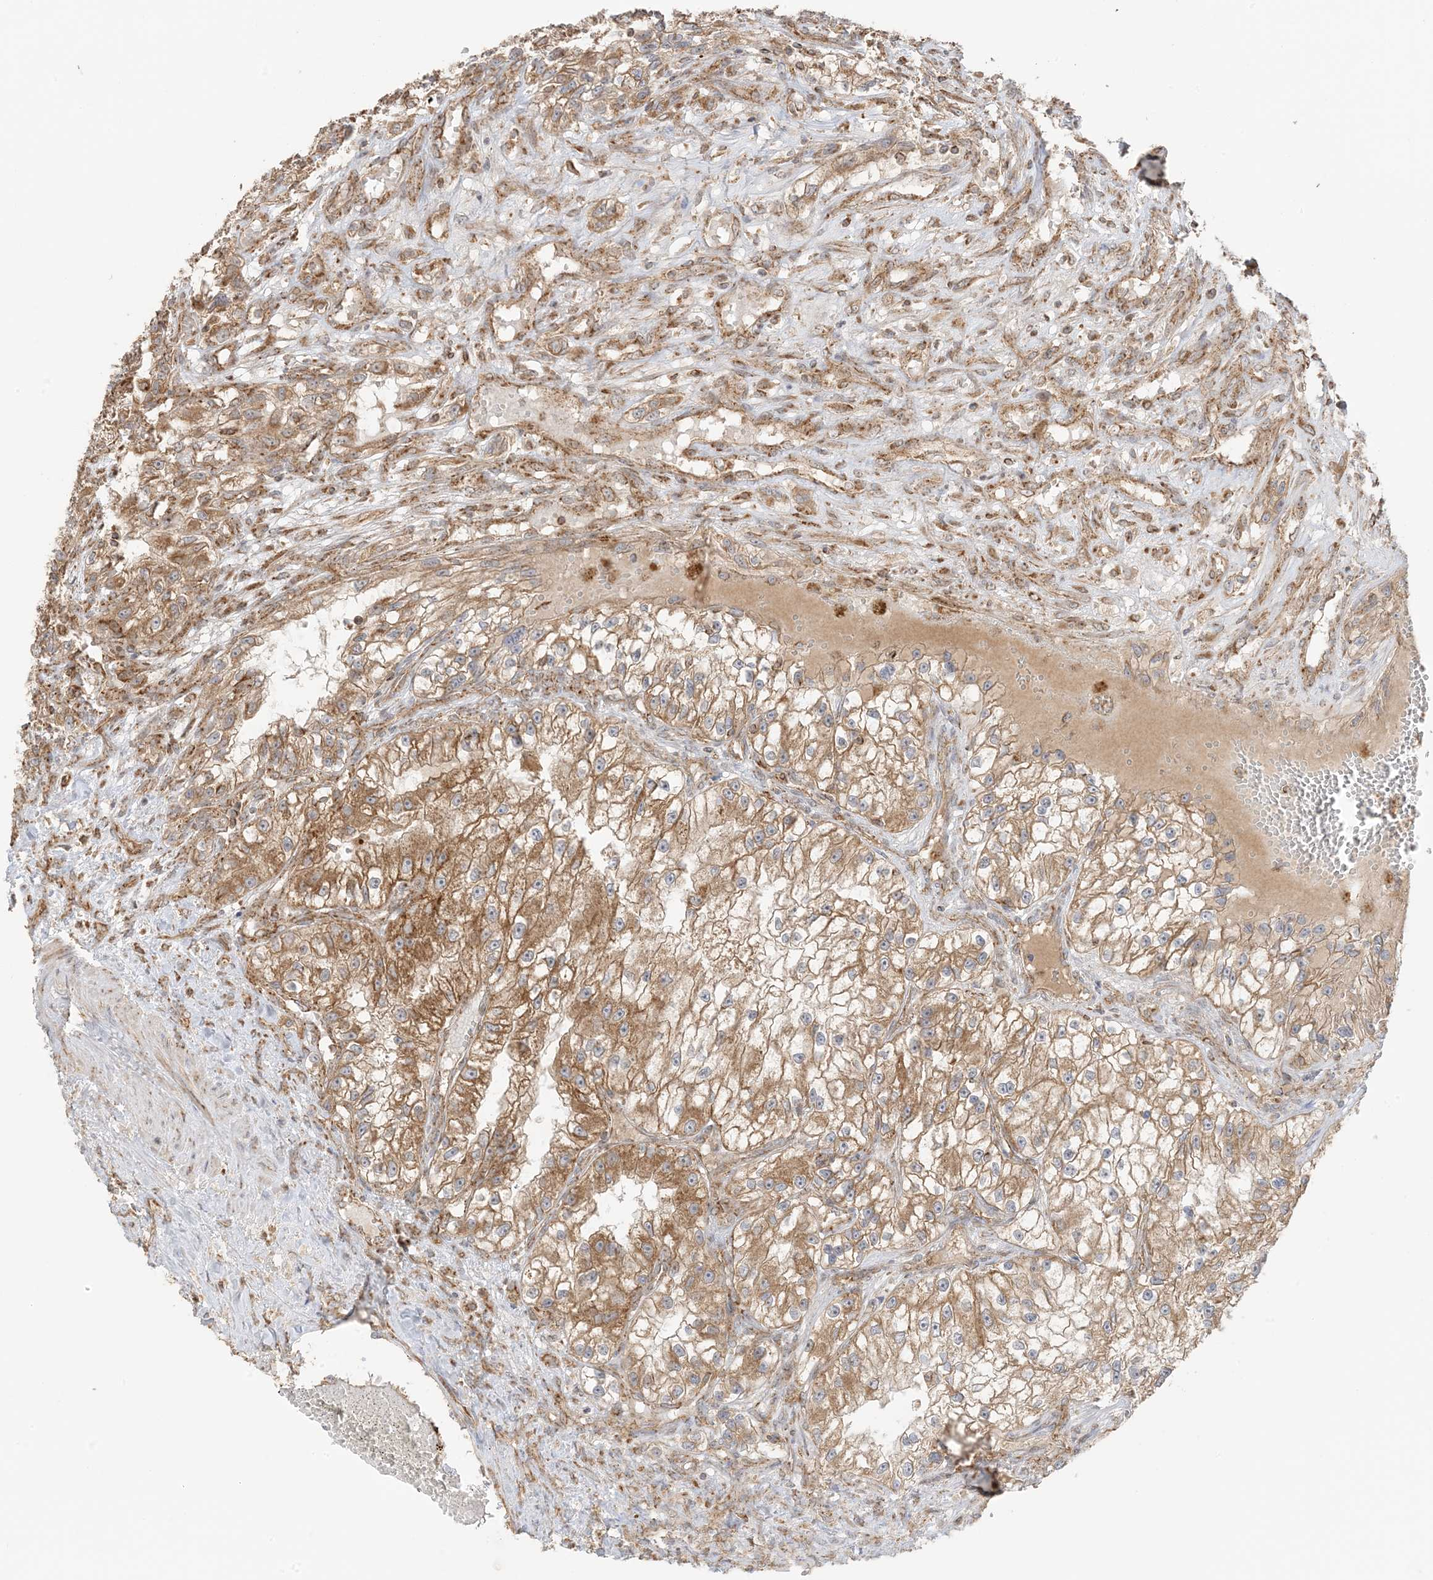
{"staining": {"intensity": "moderate", "quantity": ">75%", "location": "cytoplasmic/membranous"}, "tissue": "renal cancer", "cell_type": "Tumor cells", "image_type": "cancer", "snomed": [{"axis": "morphology", "description": "Adenocarcinoma, NOS"}, {"axis": "topography", "description": "Kidney"}], "caption": "Renal adenocarcinoma stained with a protein marker reveals moderate staining in tumor cells.", "gene": "N4BP3", "patient": {"sex": "female", "age": 57}}